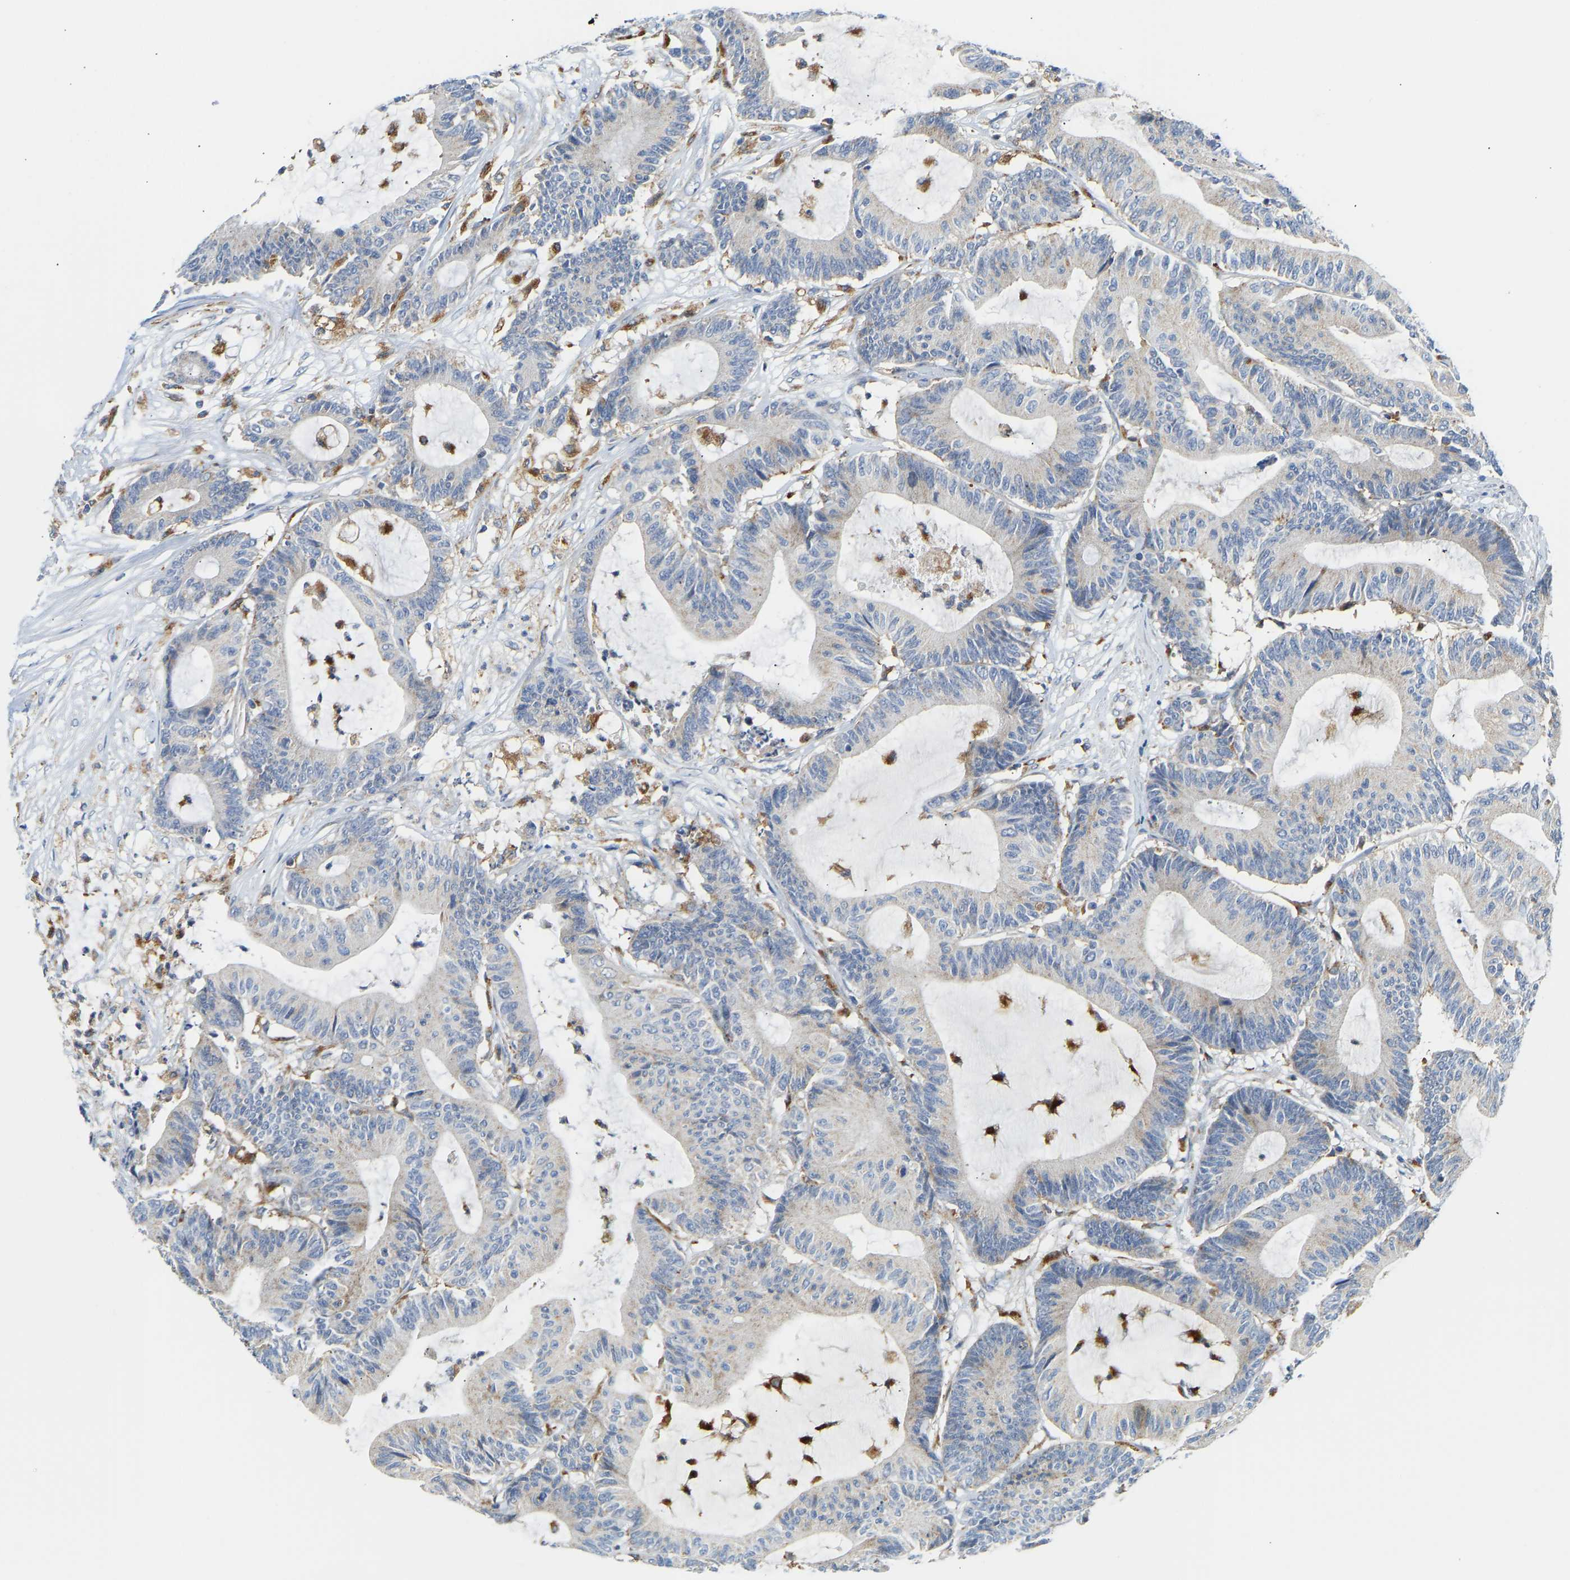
{"staining": {"intensity": "weak", "quantity": "<25%", "location": "cytoplasmic/membranous"}, "tissue": "colorectal cancer", "cell_type": "Tumor cells", "image_type": "cancer", "snomed": [{"axis": "morphology", "description": "Adenocarcinoma, NOS"}, {"axis": "topography", "description": "Colon"}], "caption": "A photomicrograph of colorectal cancer (adenocarcinoma) stained for a protein displays no brown staining in tumor cells.", "gene": "ATP6V1E1", "patient": {"sex": "female", "age": 84}}